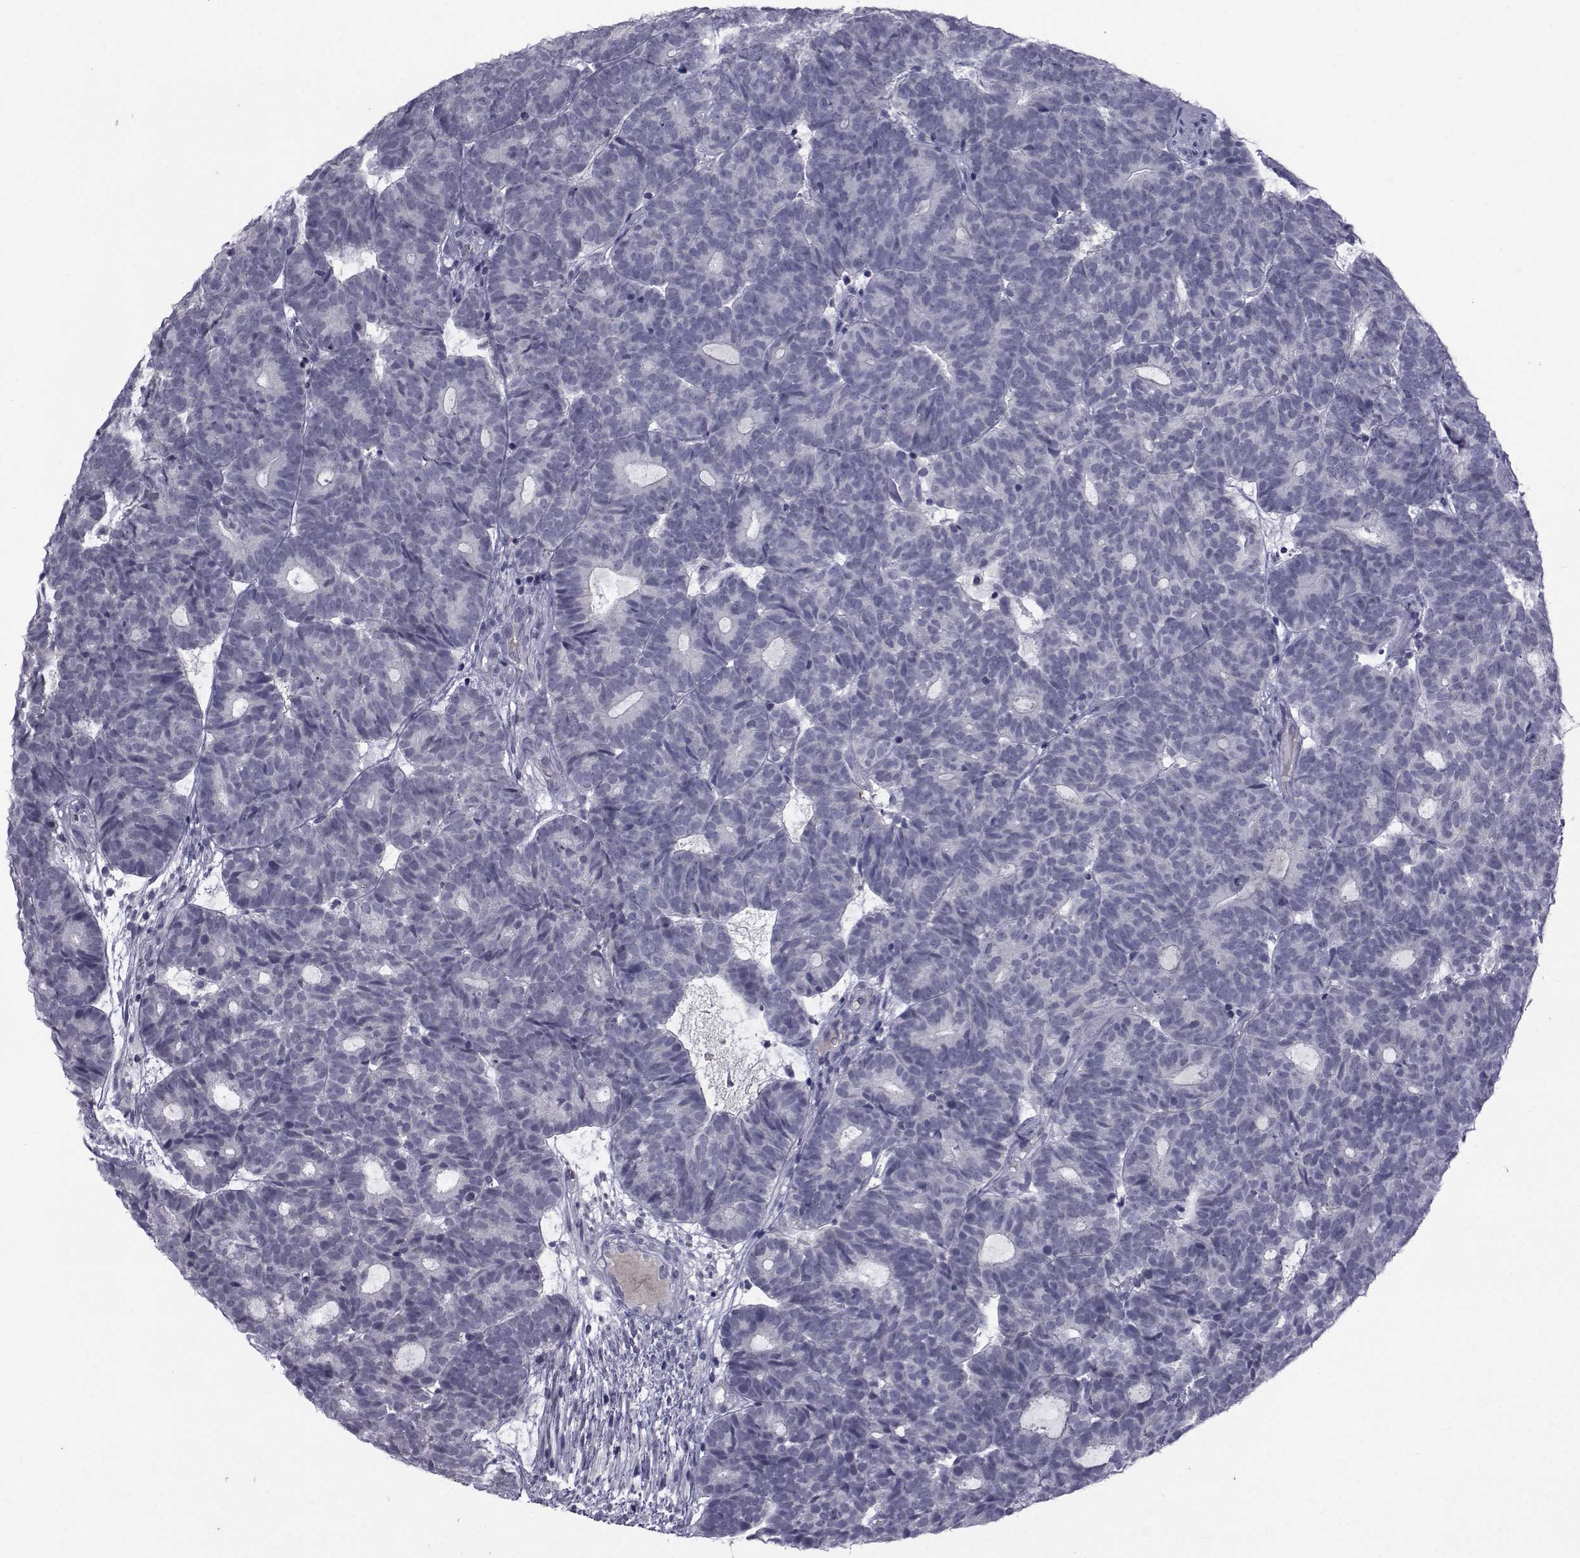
{"staining": {"intensity": "negative", "quantity": "none", "location": "none"}, "tissue": "head and neck cancer", "cell_type": "Tumor cells", "image_type": "cancer", "snomed": [{"axis": "morphology", "description": "Adenocarcinoma, NOS"}, {"axis": "topography", "description": "Head-Neck"}], "caption": "Head and neck adenocarcinoma was stained to show a protein in brown. There is no significant positivity in tumor cells.", "gene": "PAX2", "patient": {"sex": "female", "age": 81}}